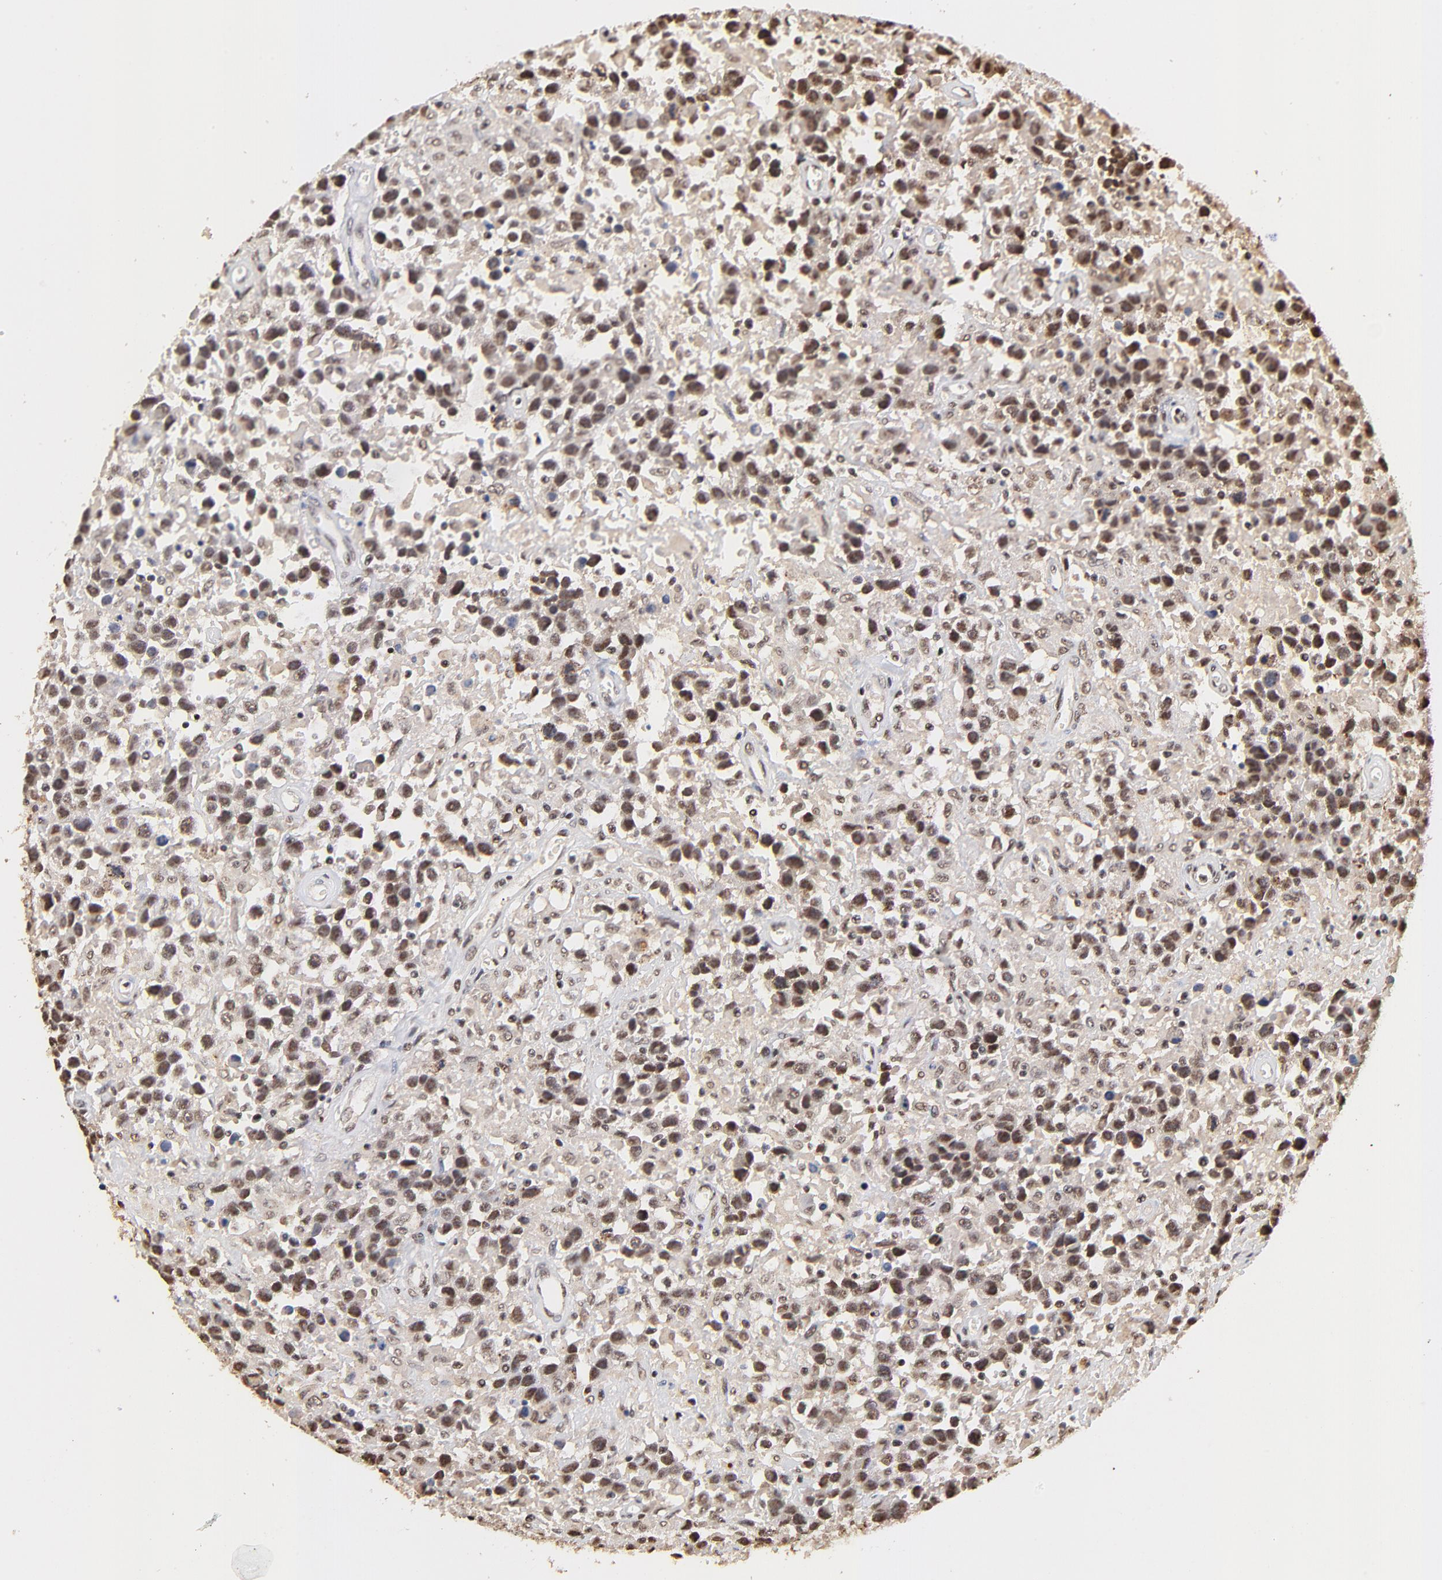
{"staining": {"intensity": "weak", "quantity": ">75%", "location": "nuclear"}, "tissue": "testis cancer", "cell_type": "Tumor cells", "image_type": "cancer", "snomed": [{"axis": "morphology", "description": "Seminoma, NOS"}, {"axis": "topography", "description": "Testis"}], "caption": "IHC of human testis seminoma demonstrates low levels of weak nuclear expression in approximately >75% of tumor cells.", "gene": "MED12", "patient": {"sex": "male", "age": 43}}